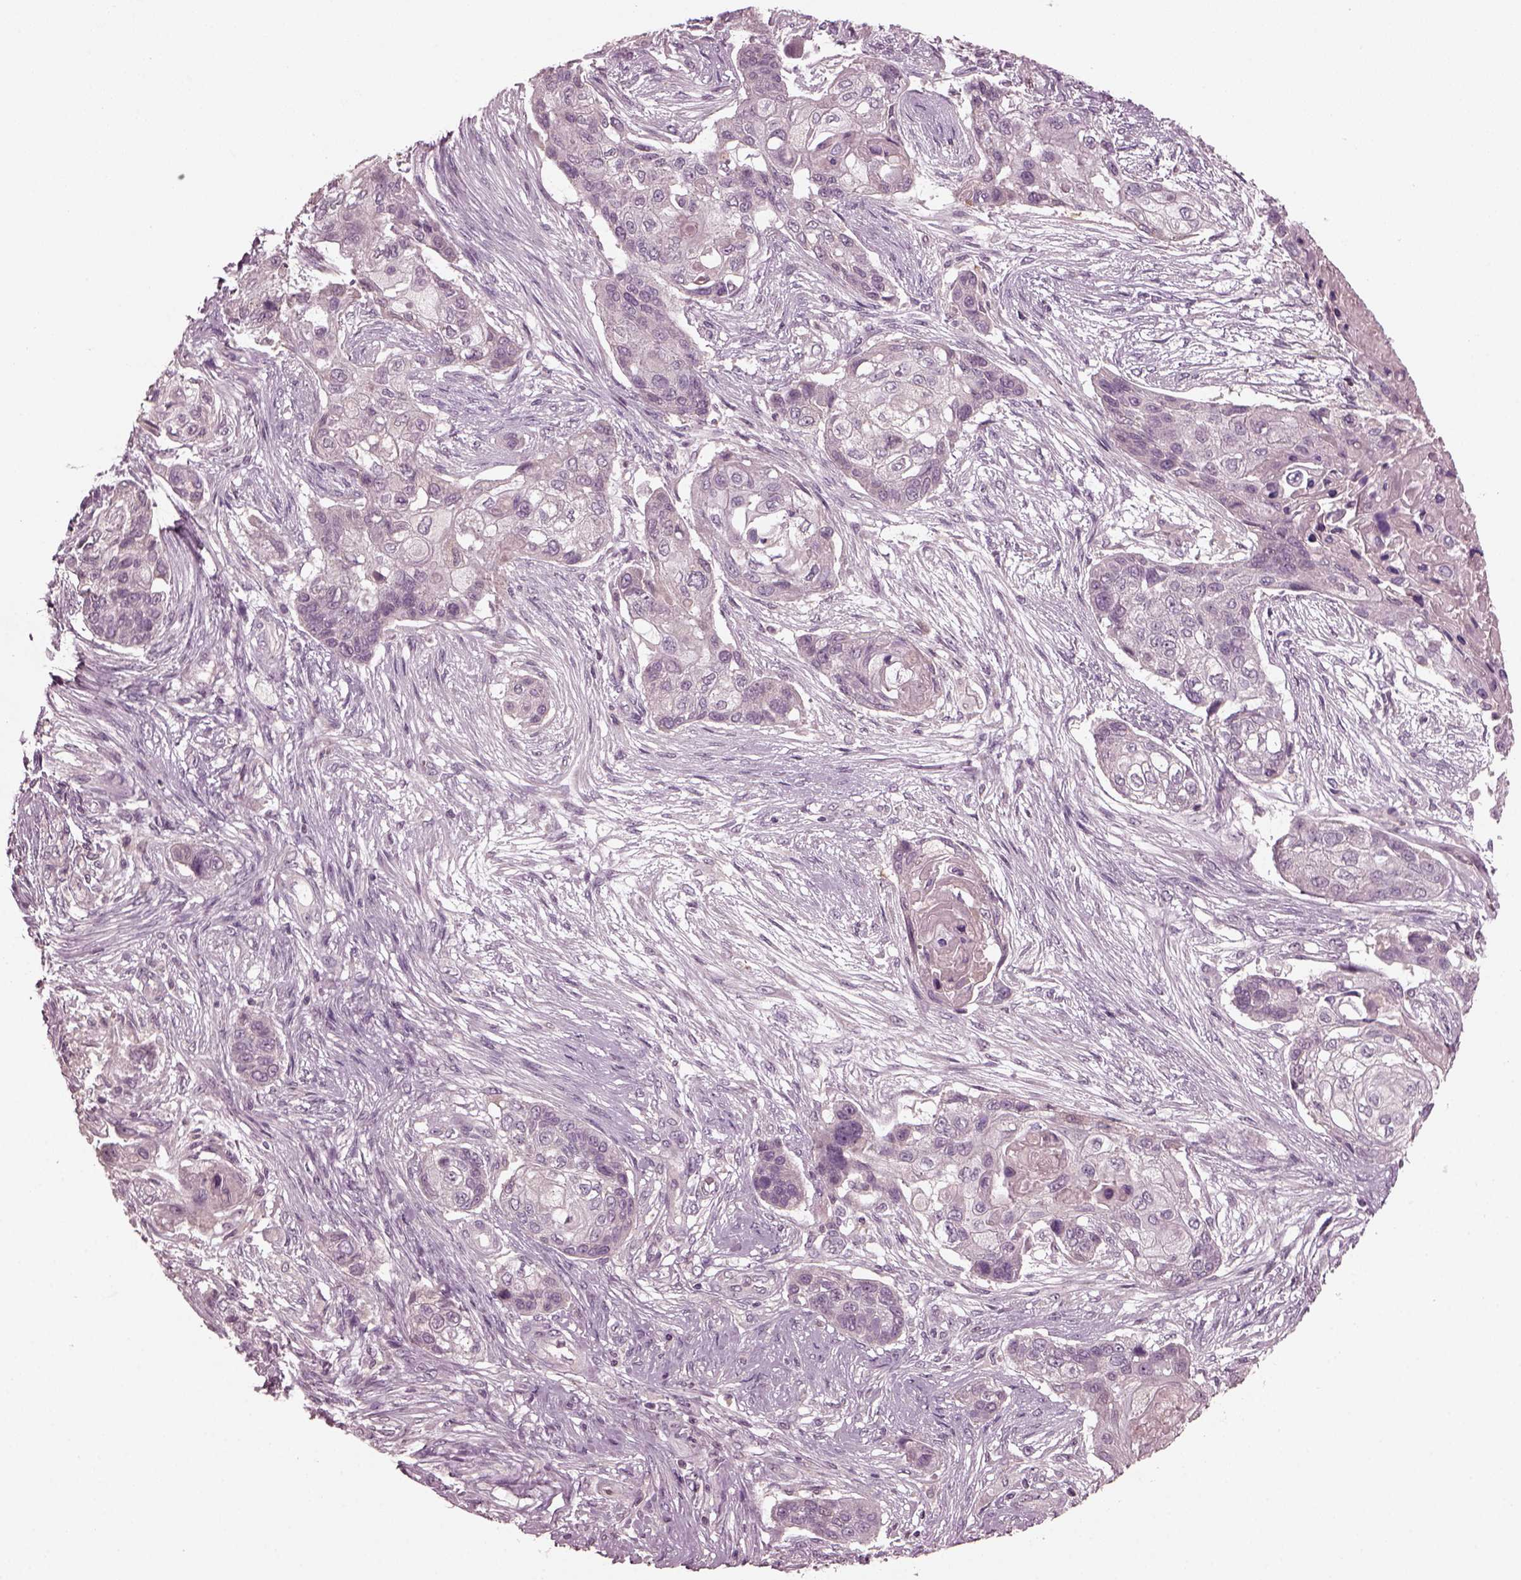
{"staining": {"intensity": "negative", "quantity": "none", "location": "none"}, "tissue": "lung cancer", "cell_type": "Tumor cells", "image_type": "cancer", "snomed": [{"axis": "morphology", "description": "Squamous cell carcinoma, NOS"}, {"axis": "topography", "description": "Lung"}], "caption": "A high-resolution histopathology image shows immunohistochemistry (IHC) staining of lung cancer, which reveals no significant expression in tumor cells.", "gene": "PORCN", "patient": {"sex": "male", "age": 69}}